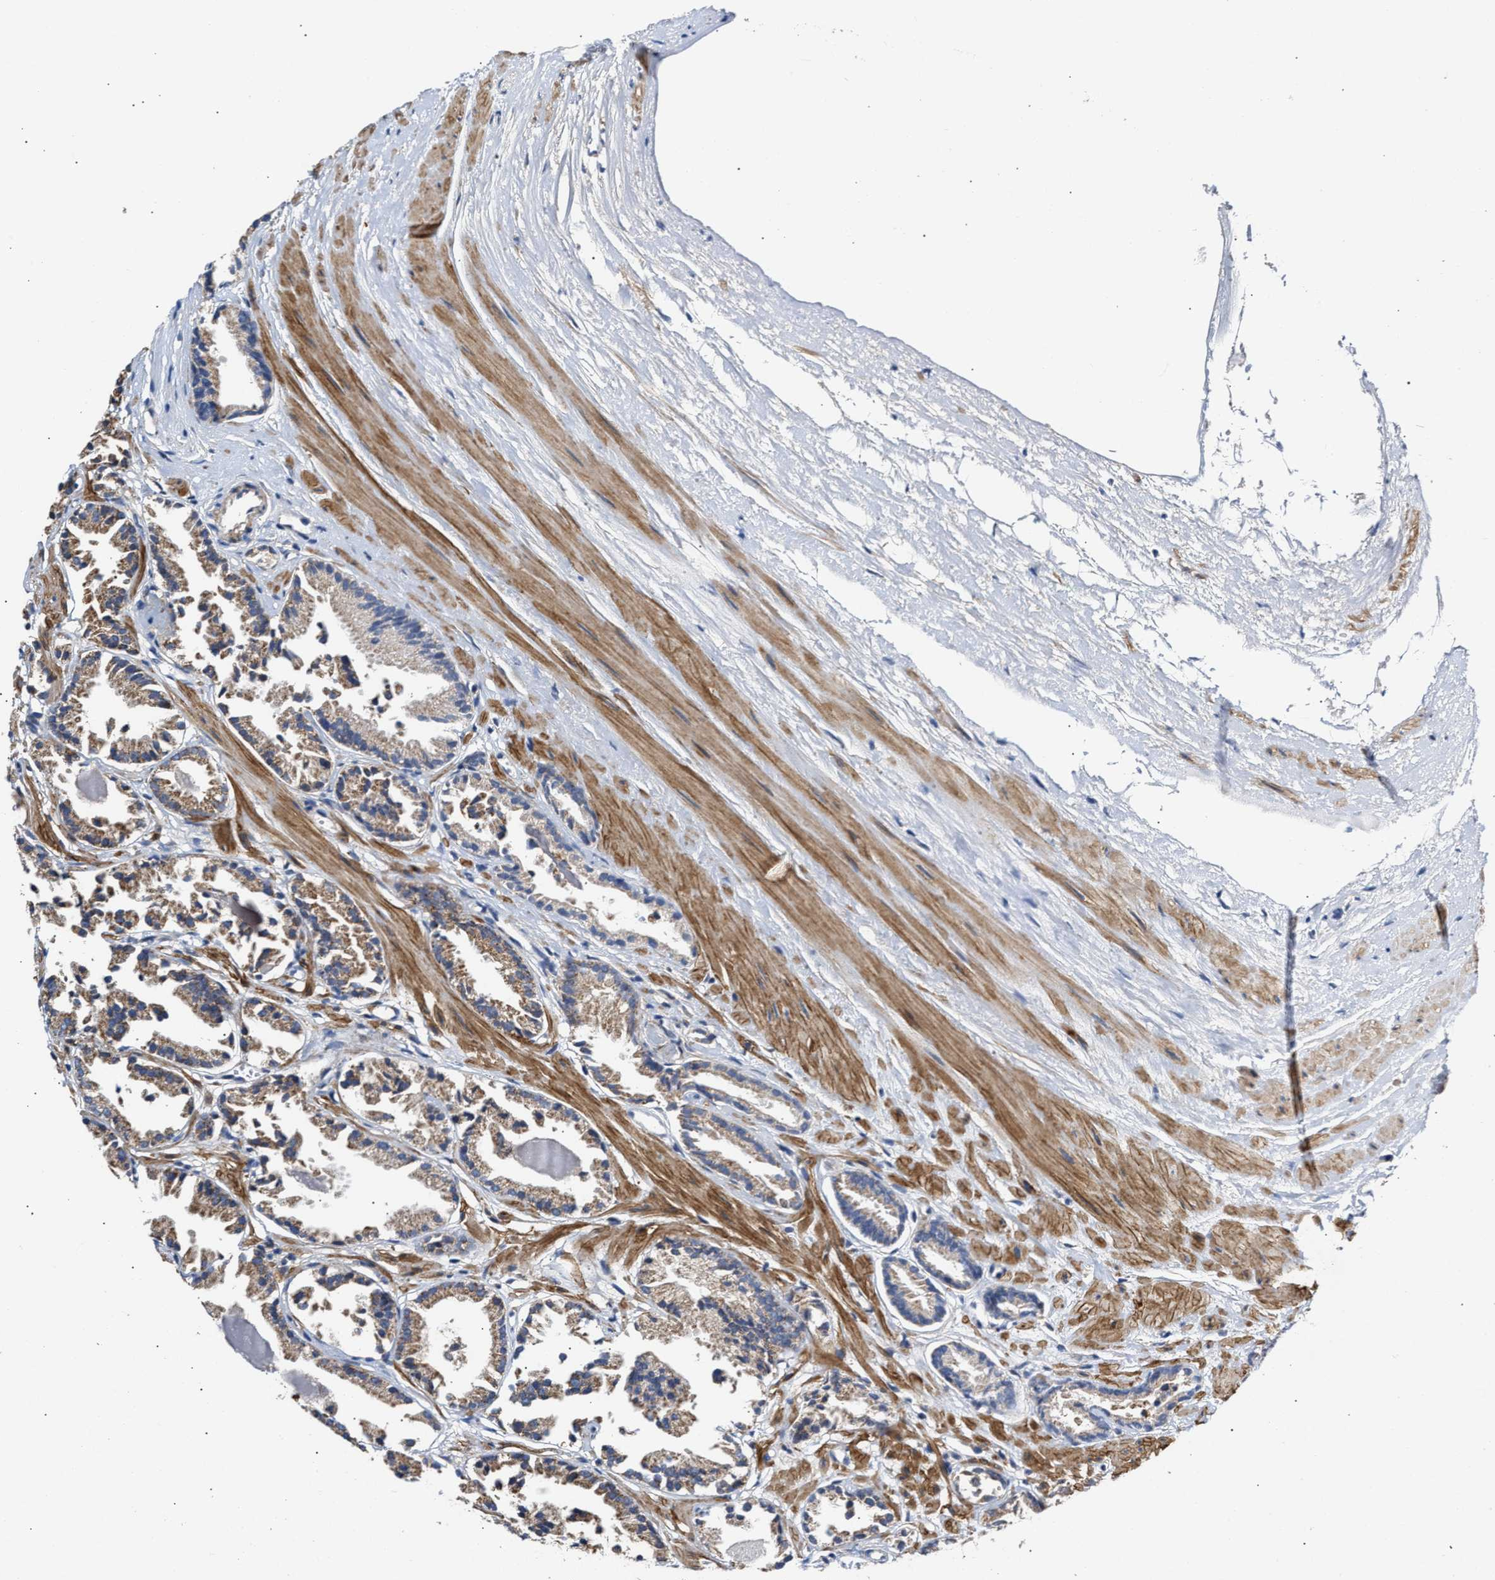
{"staining": {"intensity": "moderate", "quantity": ">75%", "location": "cytoplasmic/membranous"}, "tissue": "prostate cancer", "cell_type": "Tumor cells", "image_type": "cancer", "snomed": [{"axis": "morphology", "description": "Adenocarcinoma, Low grade"}, {"axis": "topography", "description": "Prostate"}], "caption": "About >75% of tumor cells in human prostate cancer (adenocarcinoma (low-grade)) exhibit moderate cytoplasmic/membranous protein staining as visualized by brown immunohistochemical staining.", "gene": "MALSU1", "patient": {"sex": "male", "age": 51}}